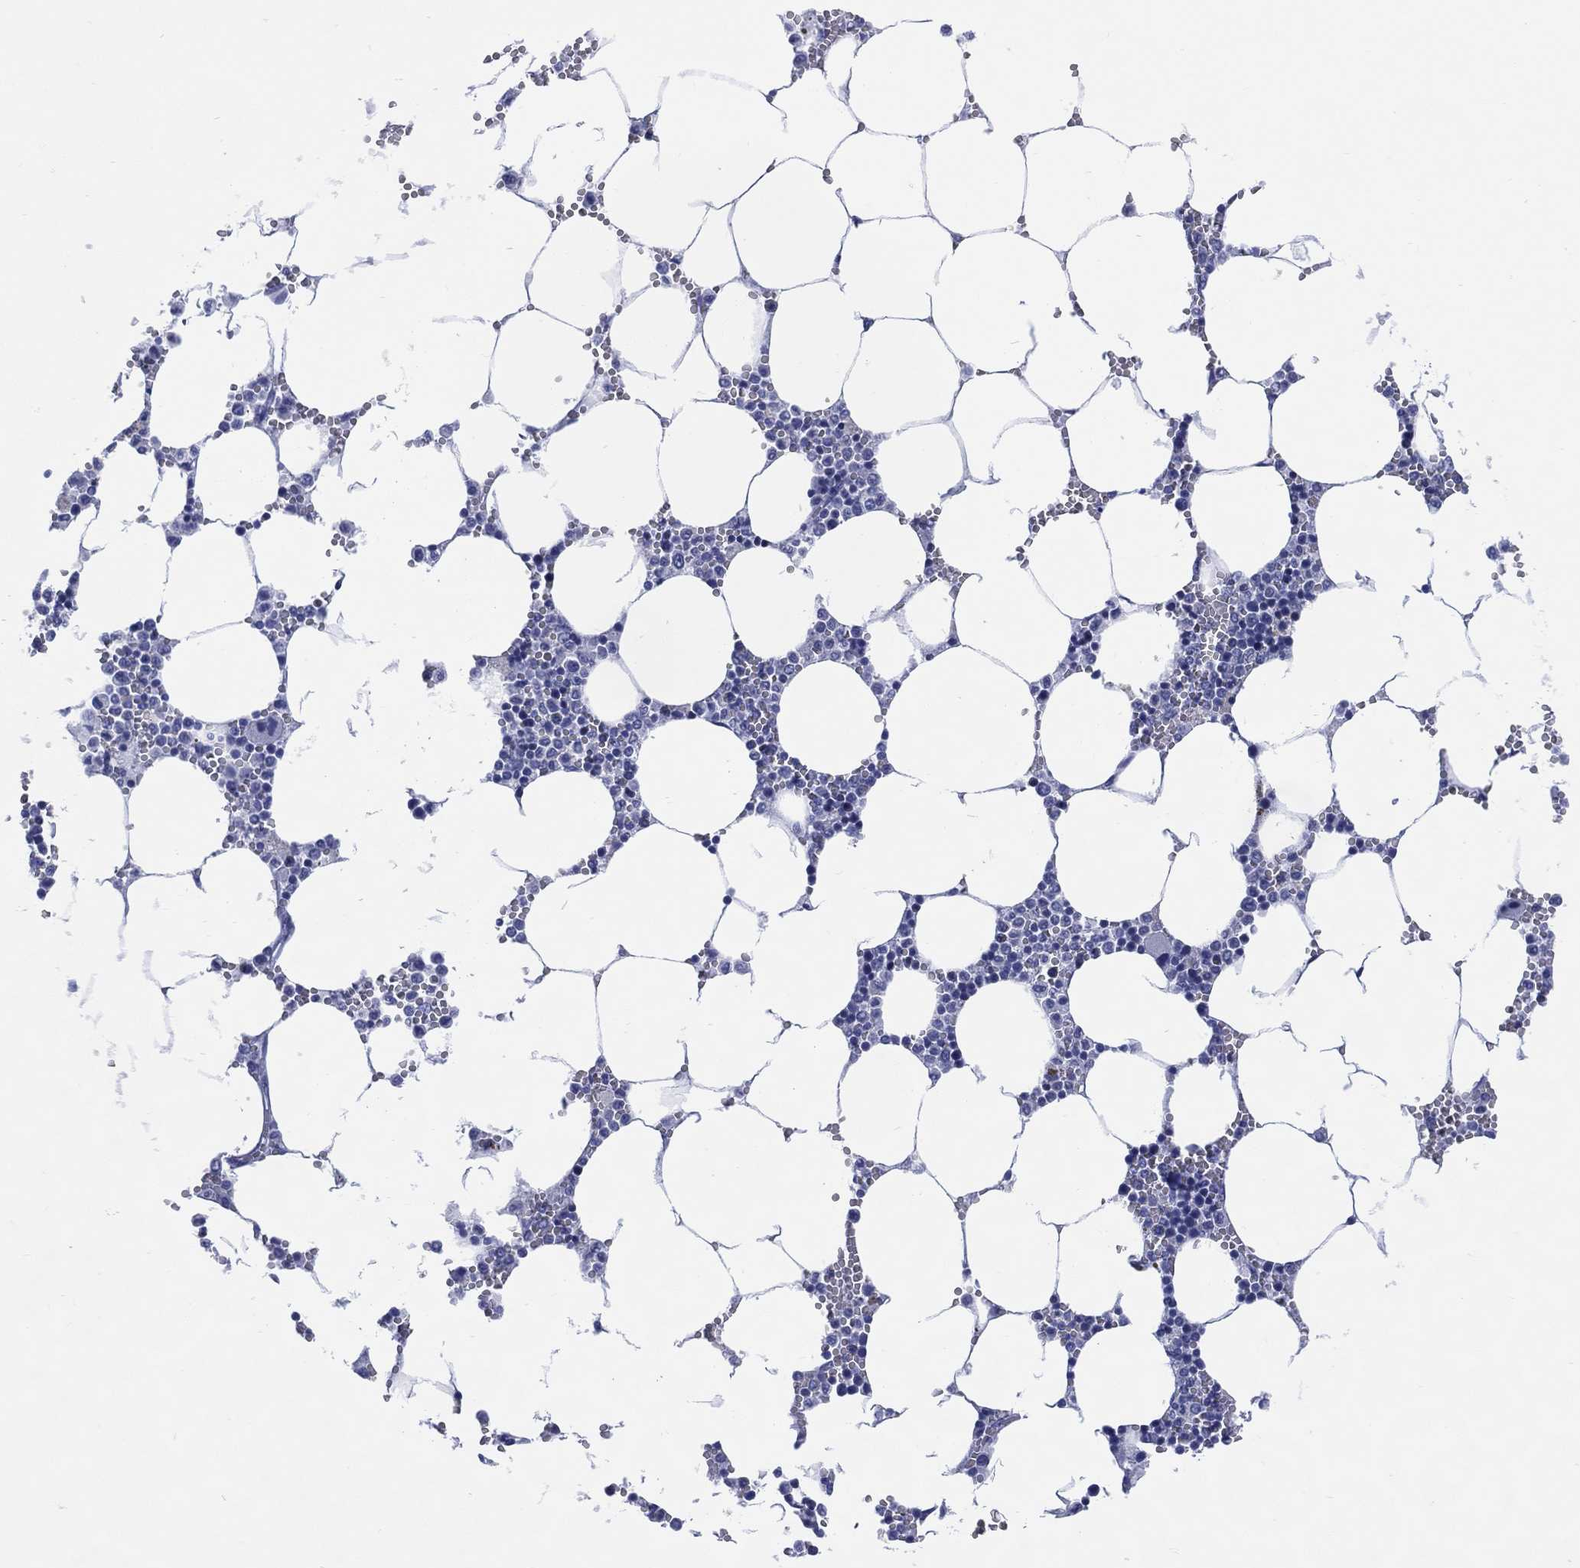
{"staining": {"intensity": "negative", "quantity": "none", "location": "none"}, "tissue": "bone marrow", "cell_type": "Hematopoietic cells", "image_type": "normal", "snomed": [{"axis": "morphology", "description": "Normal tissue, NOS"}, {"axis": "topography", "description": "Bone marrow"}], "caption": "This is a photomicrograph of immunohistochemistry staining of normal bone marrow, which shows no staining in hematopoietic cells.", "gene": "ENSG00000285953", "patient": {"sex": "female", "age": 64}}